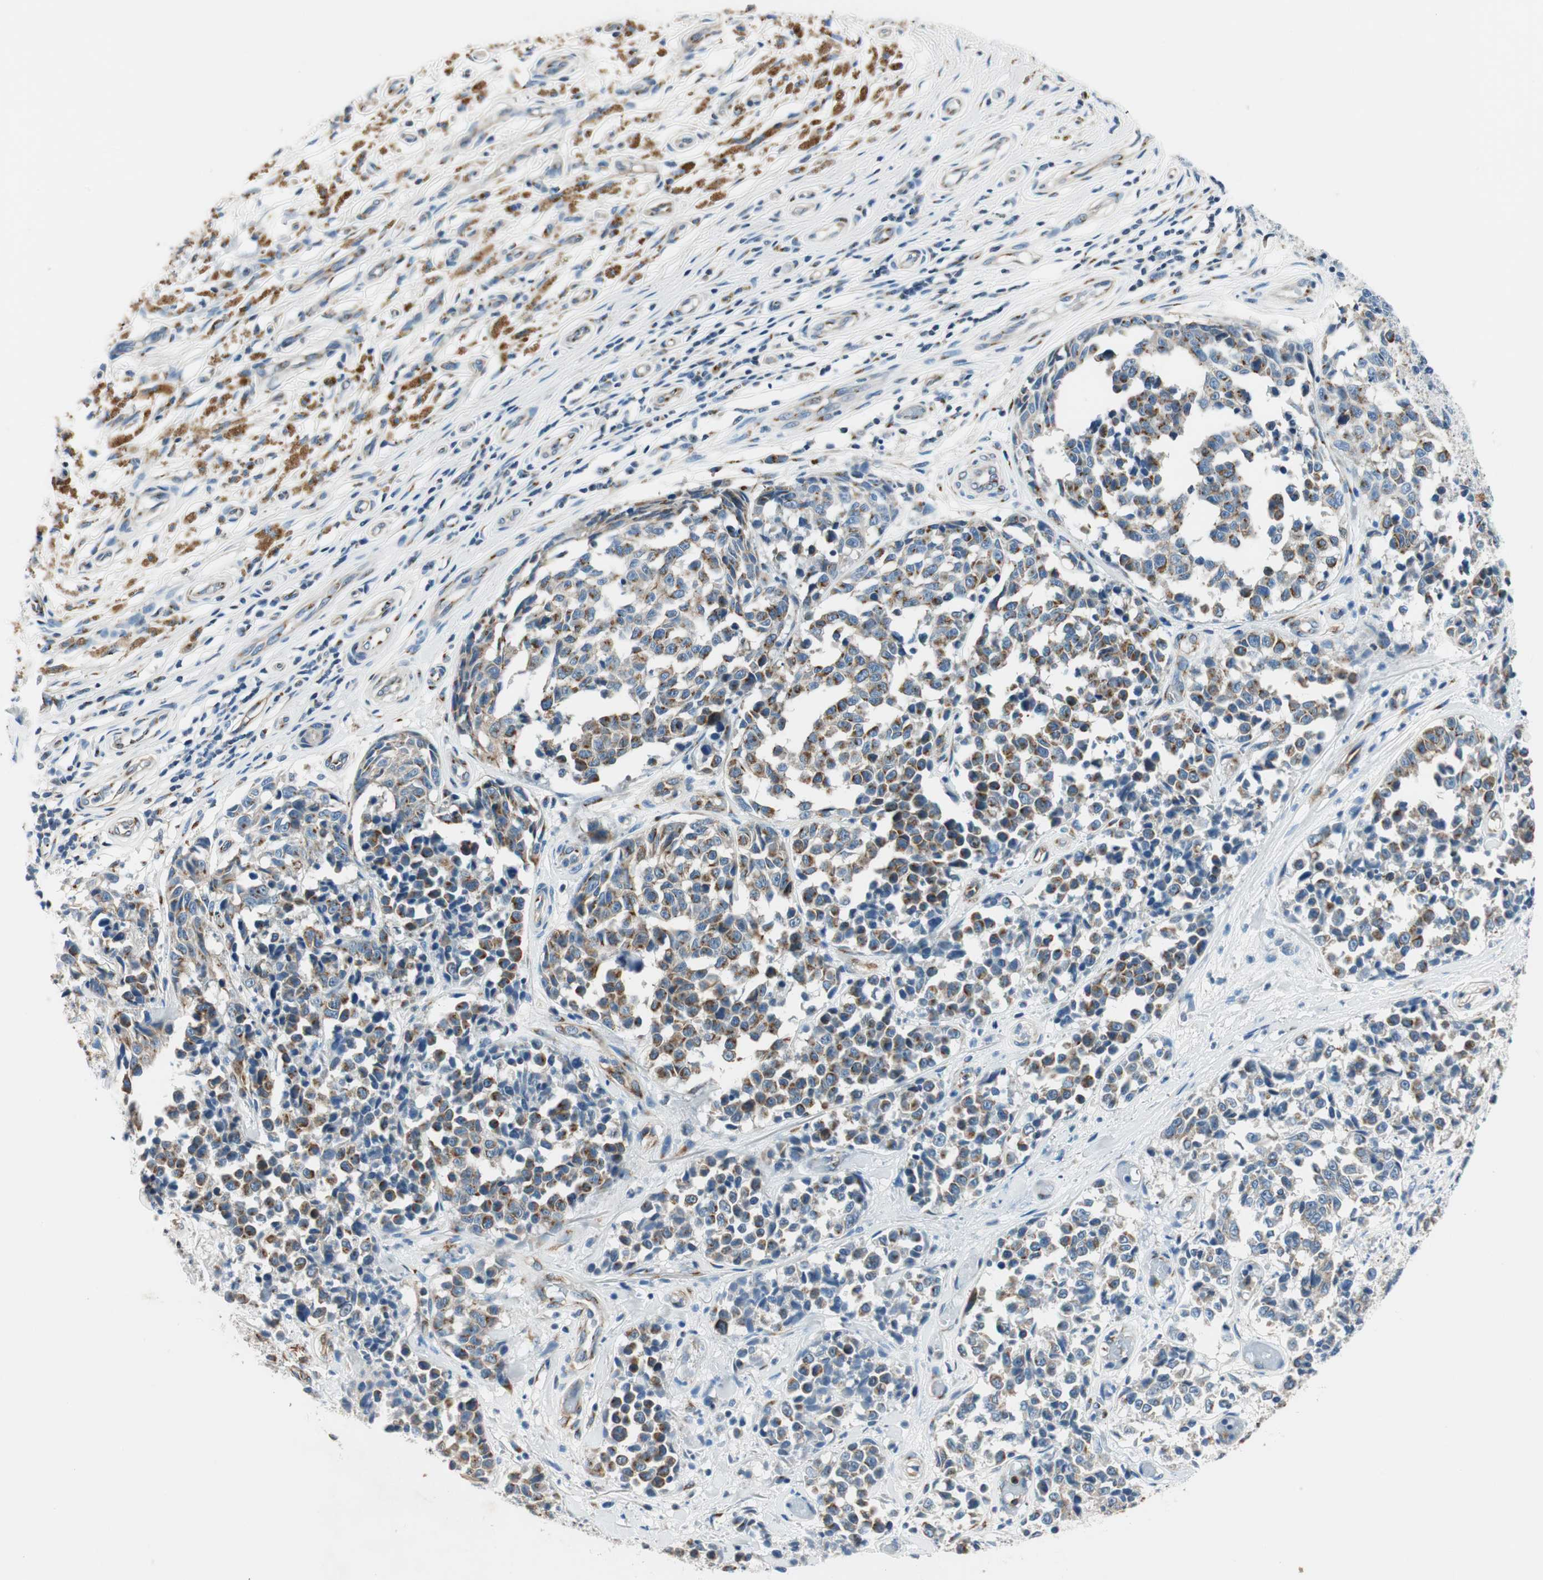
{"staining": {"intensity": "moderate", "quantity": ">75%", "location": "cytoplasmic/membranous"}, "tissue": "melanoma", "cell_type": "Tumor cells", "image_type": "cancer", "snomed": [{"axis": "morphology", "description": "Malignant melanoma, NOS"}, {"axis": "topography", "description": "Skin"}], "caption": "Protein expression analysis of human malignant melanoma reveals moderate cytoplasmic/membranous positivity in about >75% of tumor cells.", "gene": "TMF1", "patient": {"sex": "female", "age": 64}}